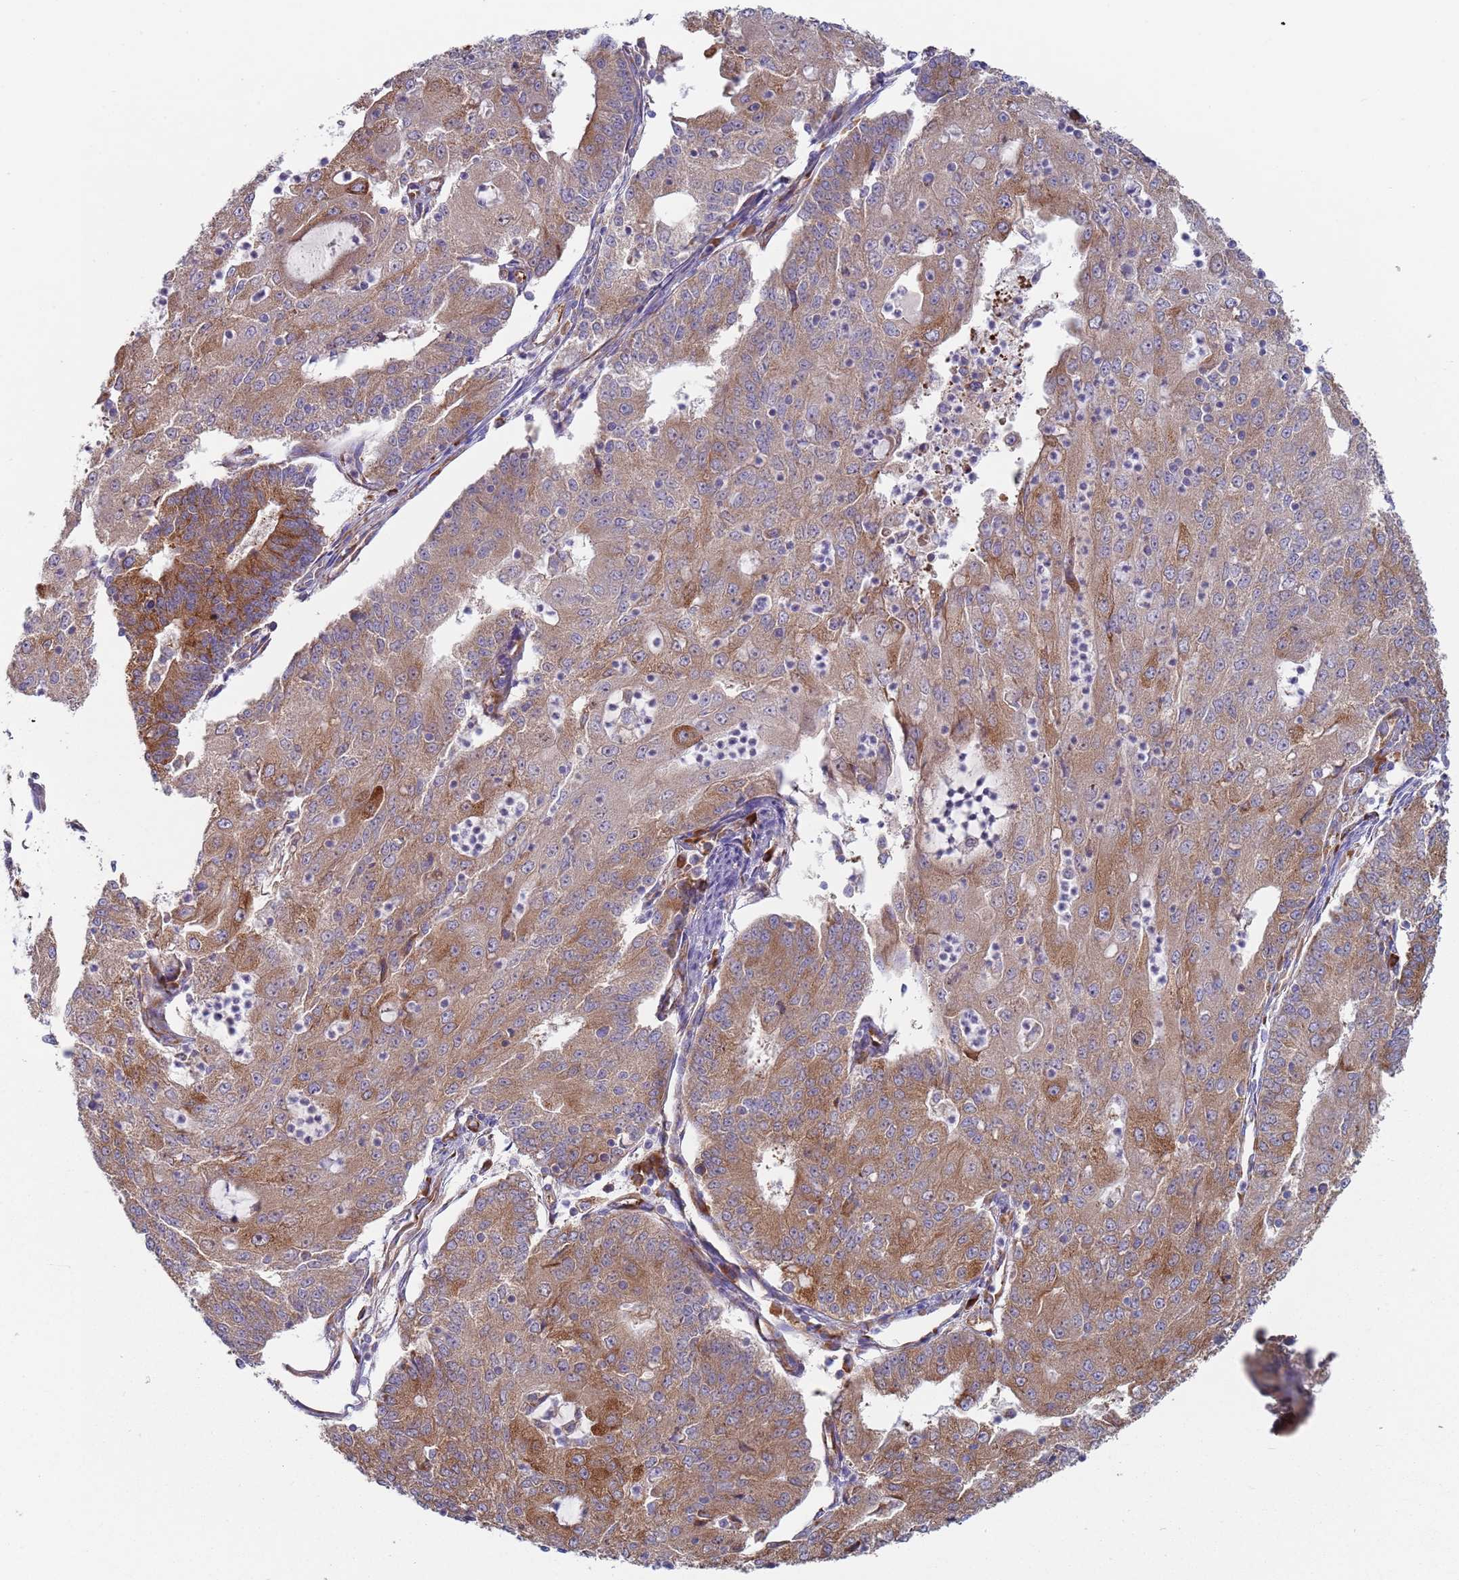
{"staining": {"intensity": "strong", "quantity": "25%-75%", "location": "cytoplasmic/membranous"}, "tissue": "endometrial cancer", "cell_type": "Tumor cells", "image_type": "cancer", "snomed": [{"axis": "morphology", "description": "Adenocarcinoma, NOS"}, {"axis": "topography", "description": "Endometrium"}], "caption": "DAB immunohistochemical staining of human endometrial cancer (adenocarcinoma) shows strong cytoplasmic/membranous protein expression in approximately 25%-75% of tumor cells.", "gene": "ZNF844", "patient": {"sex": "female", "age": 56}}